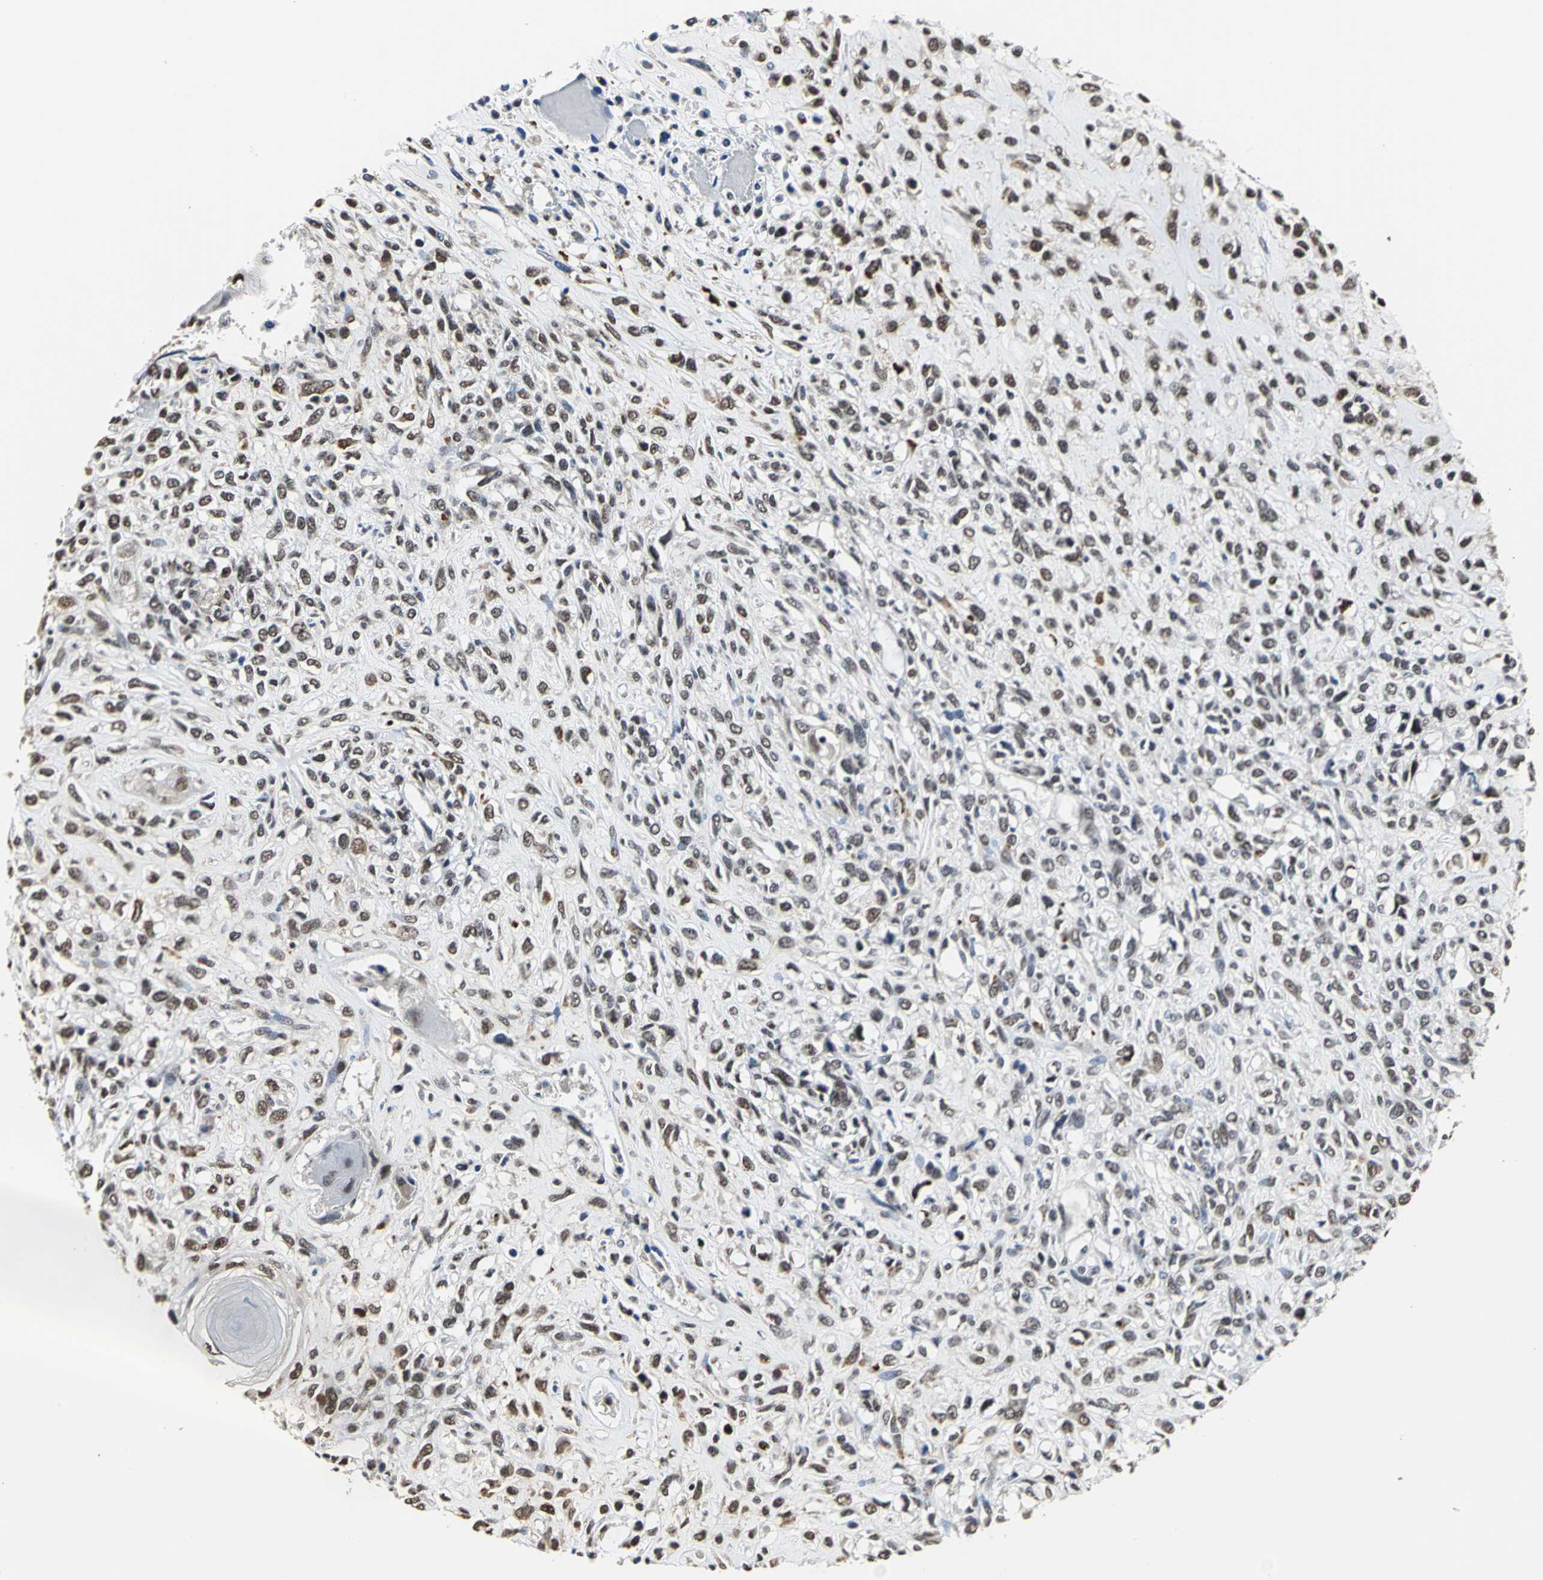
{"staining": {"intensity": "strong", "quantity": ">75%", "location": "nuclear"}, "tissue": "head and neck cancer", "cell_type": "Tumor cells", "image_type": "cancer", "snomed": [{"axis": "morphology", "description": "Necrosis, NOS"}, {"axis": "morphology", "description": "Neoplasm, malignant, NOS"}, {"axis": "topography", "description": "Salivary gland"}, {"axis": "topography", "description": "Head-Neck"}], "caption": "Protein expression analysis of human head and neck cancer (malignant neoplasm) reveals strong nuclear positivity in approximately >75% of tumor cells.", "gene": "CCDC88C", "patient": {"sex": "male", "age": 43}}